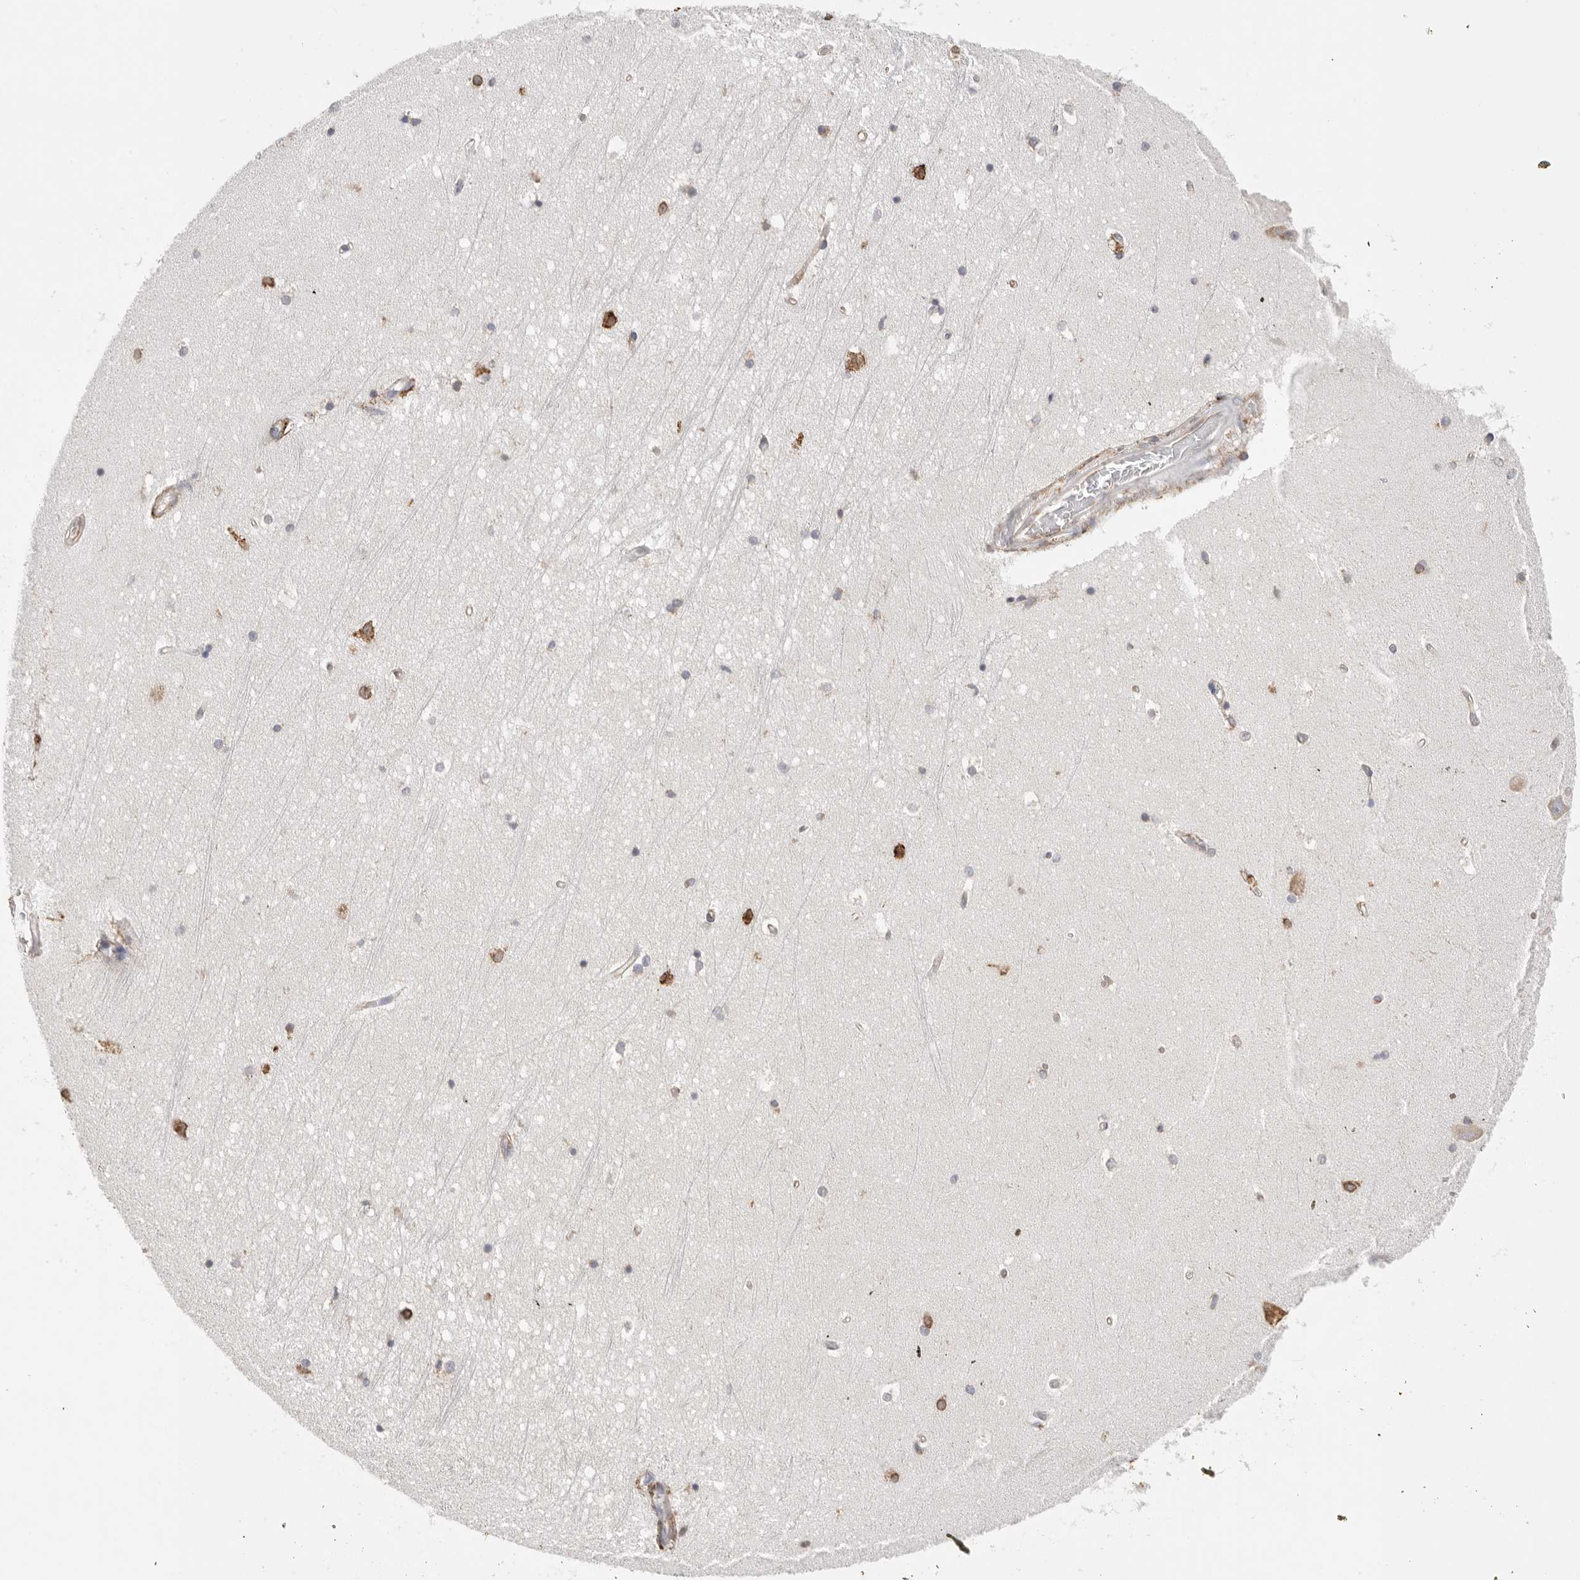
{"staining": {"intensity": "strong", "quantity": "<25%", "location": "cytoplasmic/membranous"}, "tissue": "hippocampus", "cell_type": "Glial cells", "image_type": "normal", "snomed": [{"axis": "morphology", "description": "Normal tissue, NOS"}, {"axis": "topography", "description": "Hippocampus"}], "caption": "Human hippocampus stained with a brown dye displays strong cytoplasmic/membranous positive staining in about <25% of glial cells.", "gene": "BLOC1S5", "patient": {"sex": "male", "age": 45}}